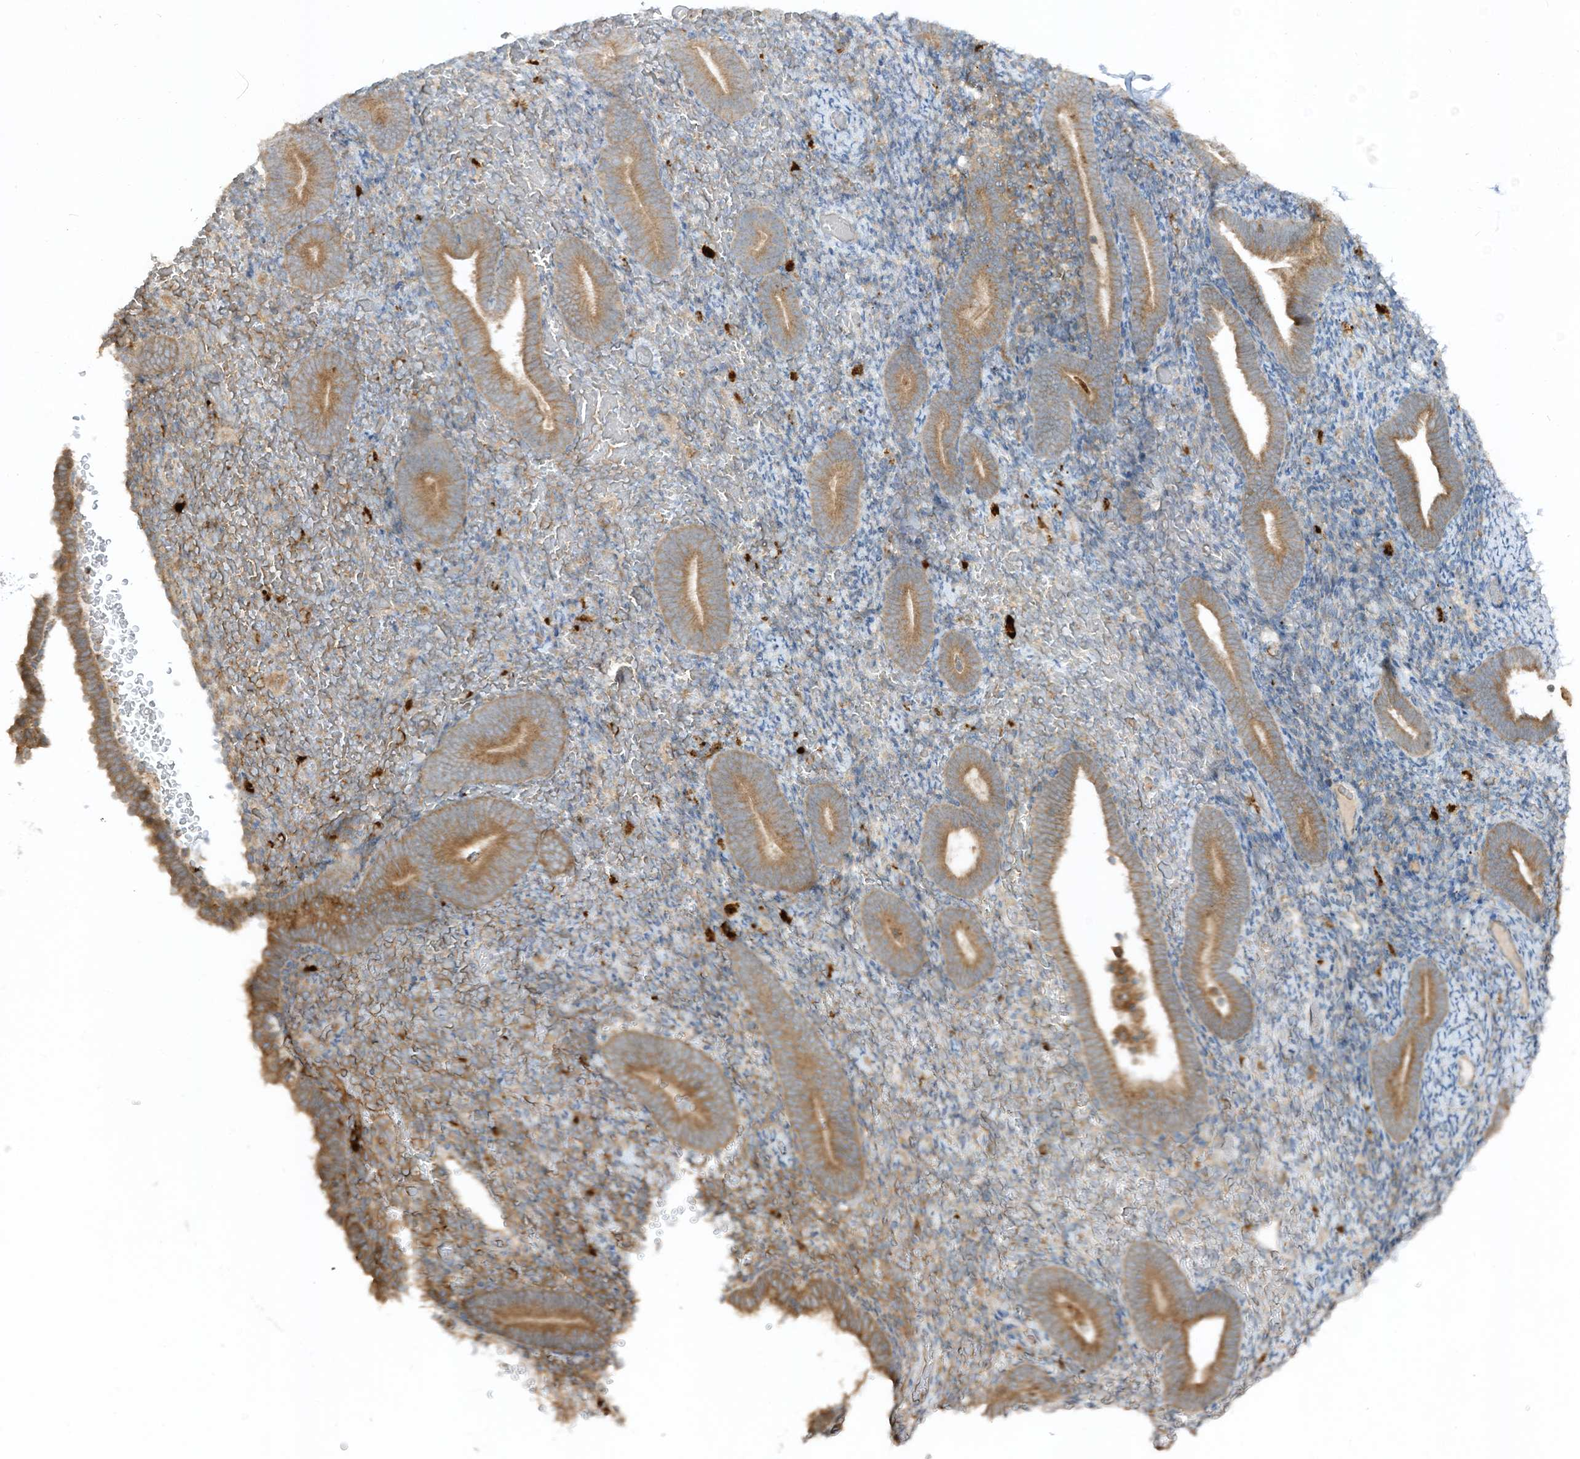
{"staining": {"intensity": "weak", "quantity": "<25%", "location": "cytoplasmic/membranous"}, "tissue": "endometrium", "cell_type": "Cells in endometrial stroma", "image_type": "normal", "snomed": [{"axis": "morphology", "description": "Normal tissue, NOS"}, {"axis": "topography", "description": "Endometrium"}], "caption": "This is a histopathology image of immunohistochemistry staining of unremarkable endometrium, which shows no expression in cells in endometrial stroma.", "gene": "LDAH", "patient": {"sex": "female", "age": 51}}